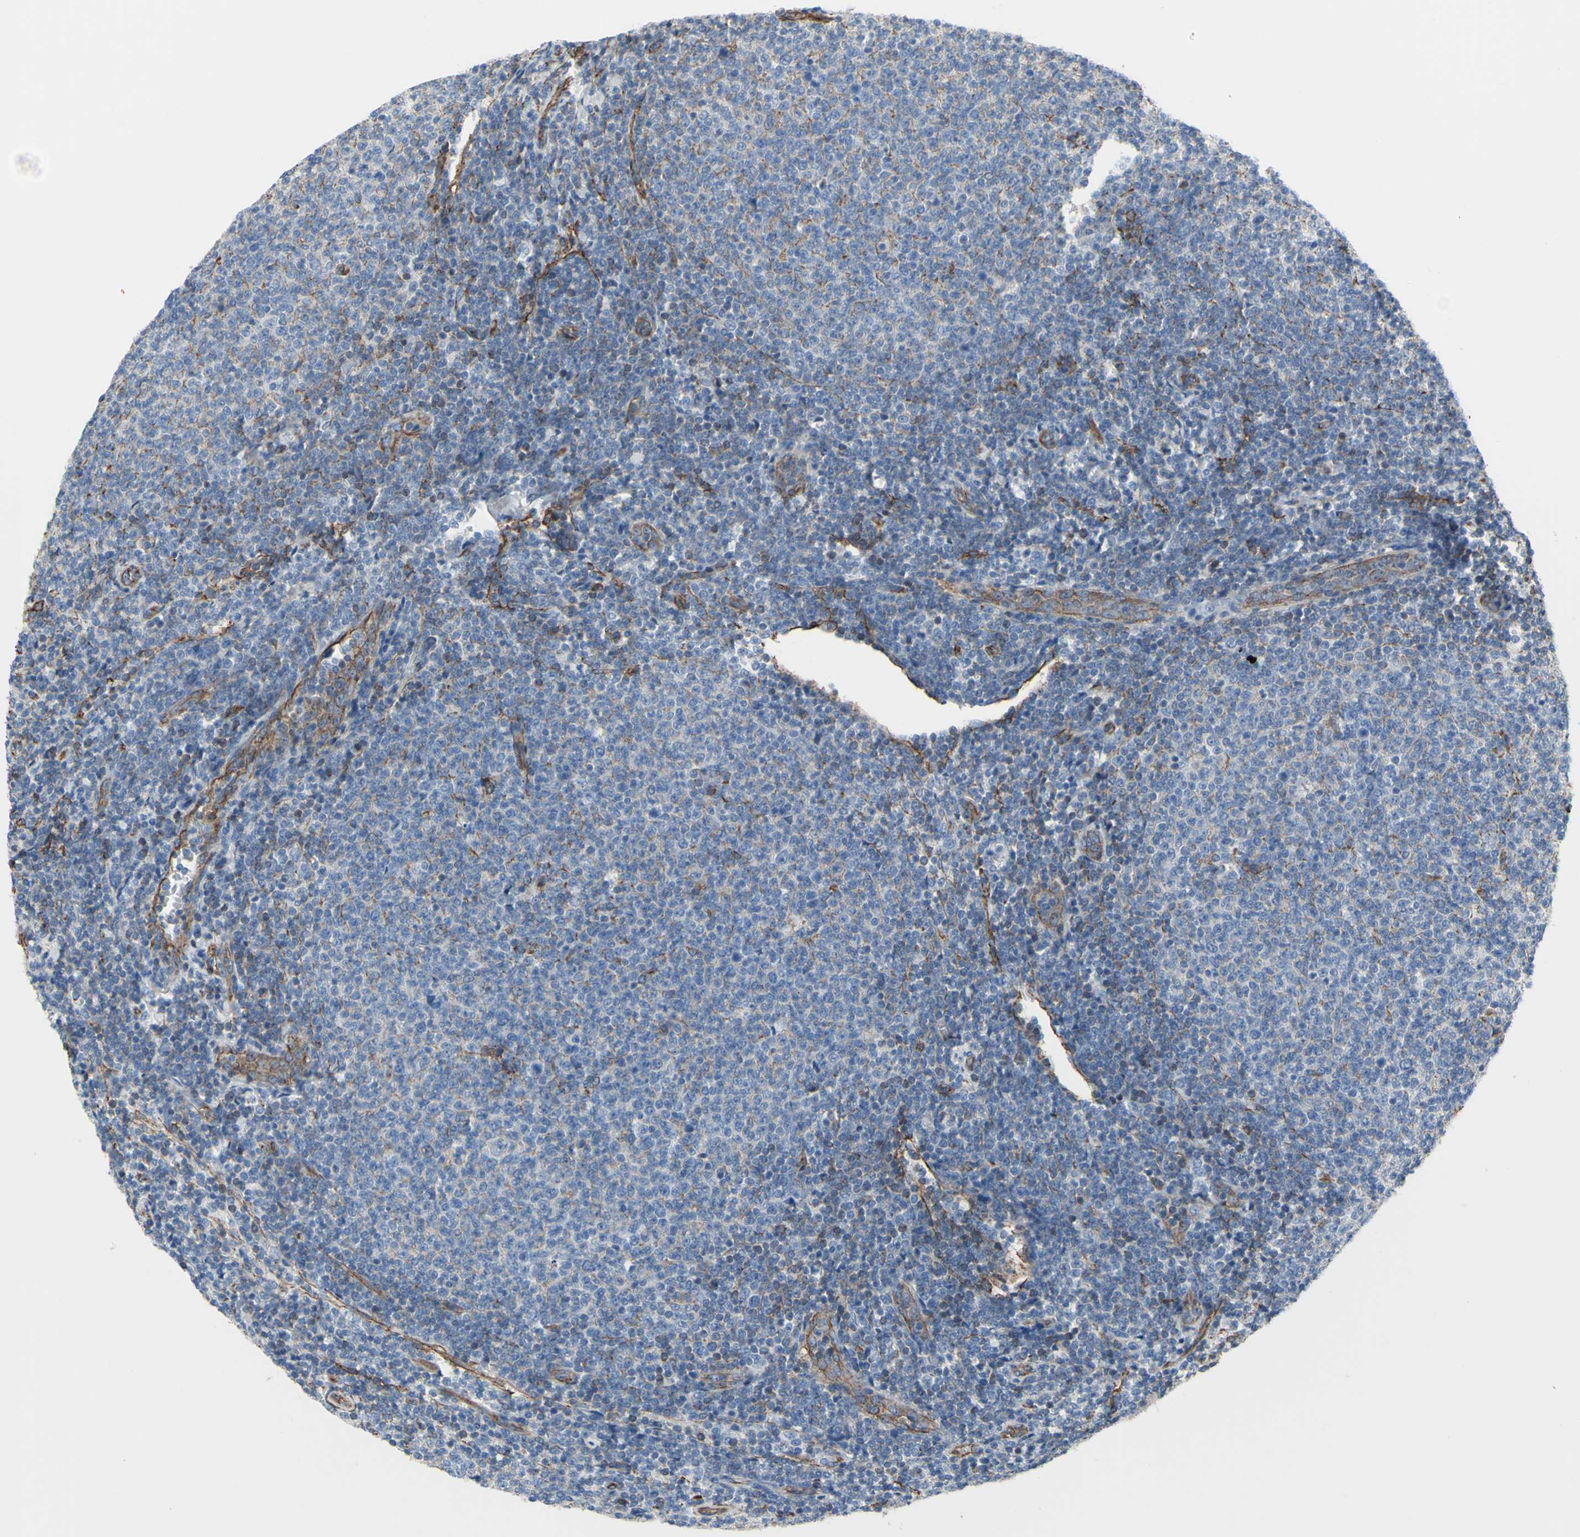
{"staining": {"intensity": "weak", "quantity": ">75%", "location": "cytoplasmic/membranous"}, "tissue": "lymphoma", "cell_type": "Tumor cells", "image_type": "cancer", "snomed": [{"axis": "morphology", "description": "Malignant lymphoma, non-Hodgkin's type, Low grade"}, {"axis": "topography", "description": "Lymph node"}], "caption": "This micrograph exhibits IHC staining of human low-grade malignant lymphoma, non-Hodgkin's type, with low weak cytoplasmic/membranous staining in about >75% of tumor cells.", "gene": "TPBG", "patient": {"sex": "male", "age": 66}}